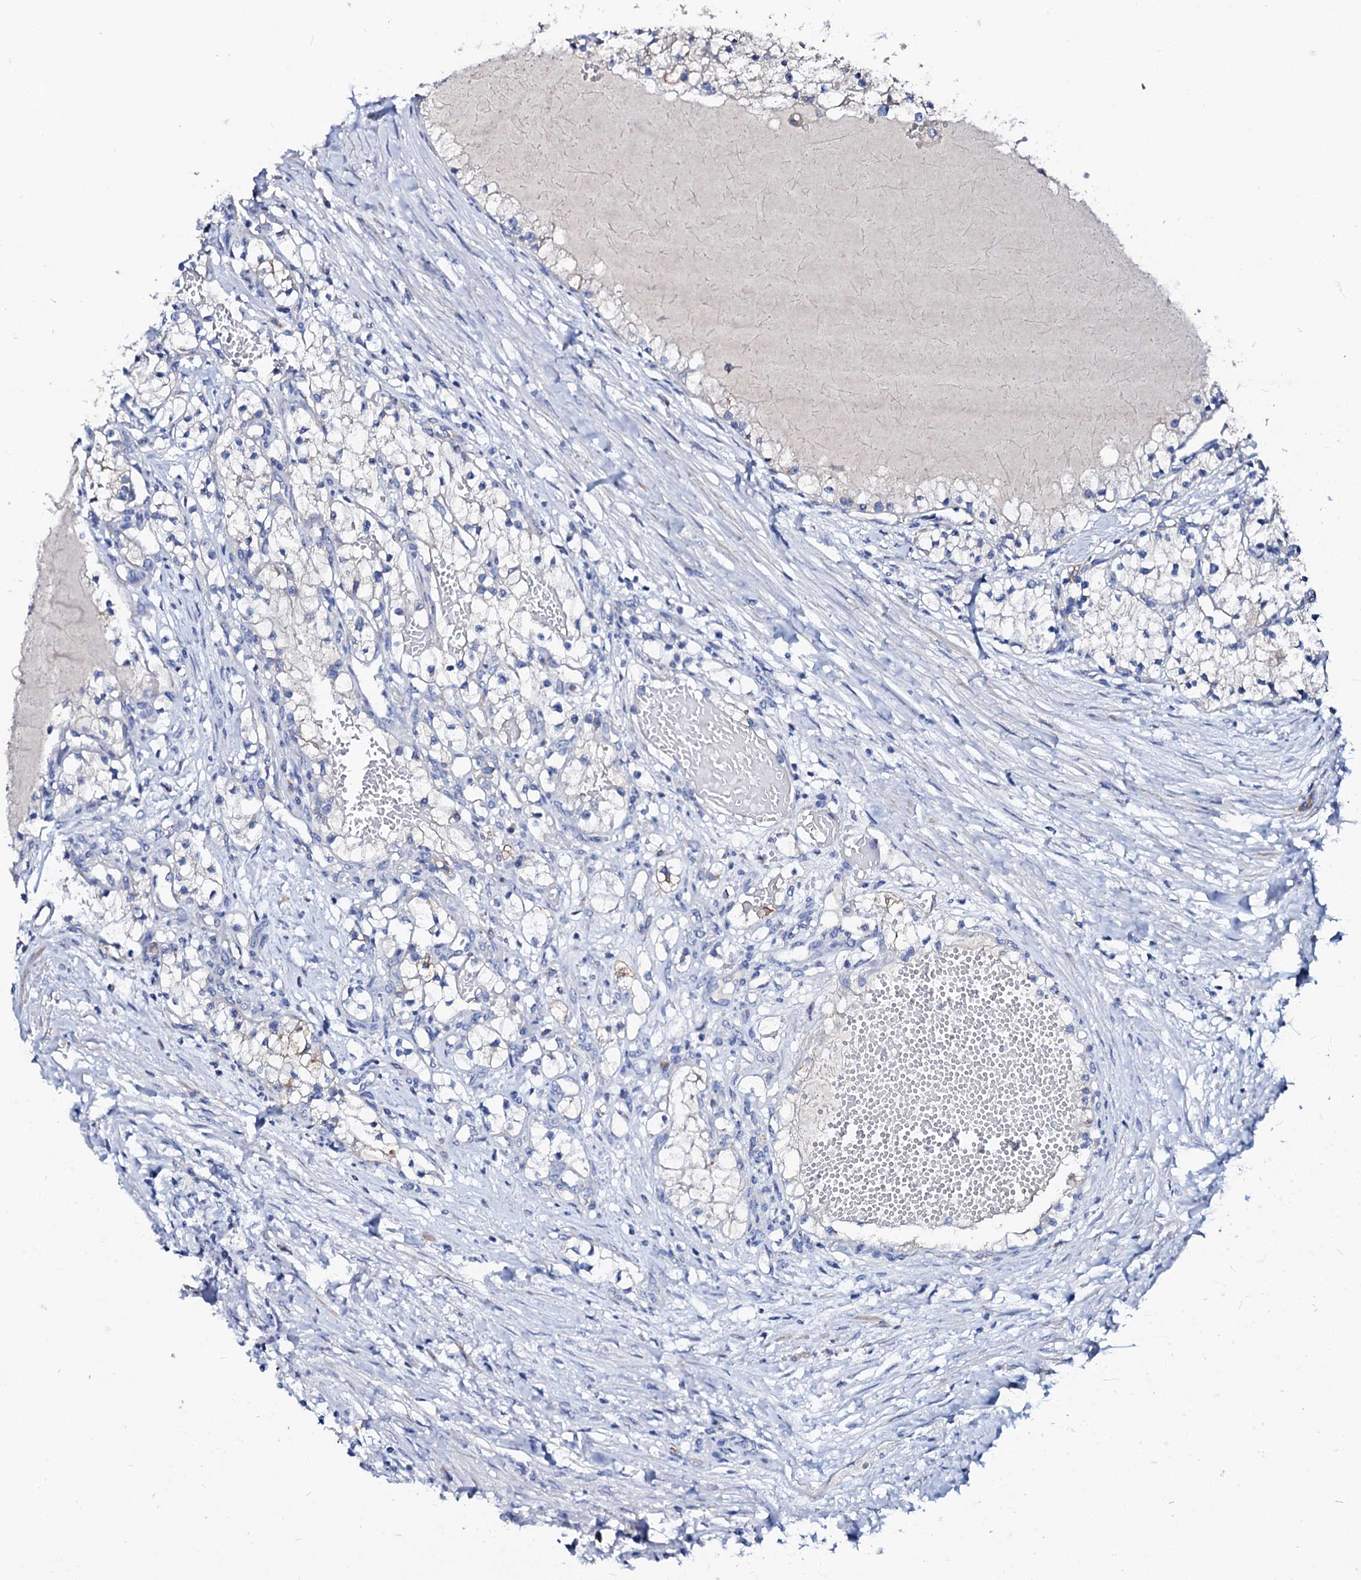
{"staining": {"intensity": "weak", "quantity": "<25%", "location": "cytoplasmic/membranous"}, "tissue": "renal cancer", "cell_type": "Tumor cells", "image_type": "cancer", "snomed": [{"axis": "morphology", "description": "Normal tissue, NOS"}, {"axis": "morphology", "description": "Adenocarcinoma, NOS"}, {"axis": "topography", "description": "Kidney"}], "caption": "Human renal cancer stained for a protein using immunohistochemistry shows no positivity in tumor cells.", "gene": "GLB1L3", "patient": {"sex": "male", "age": 68}}